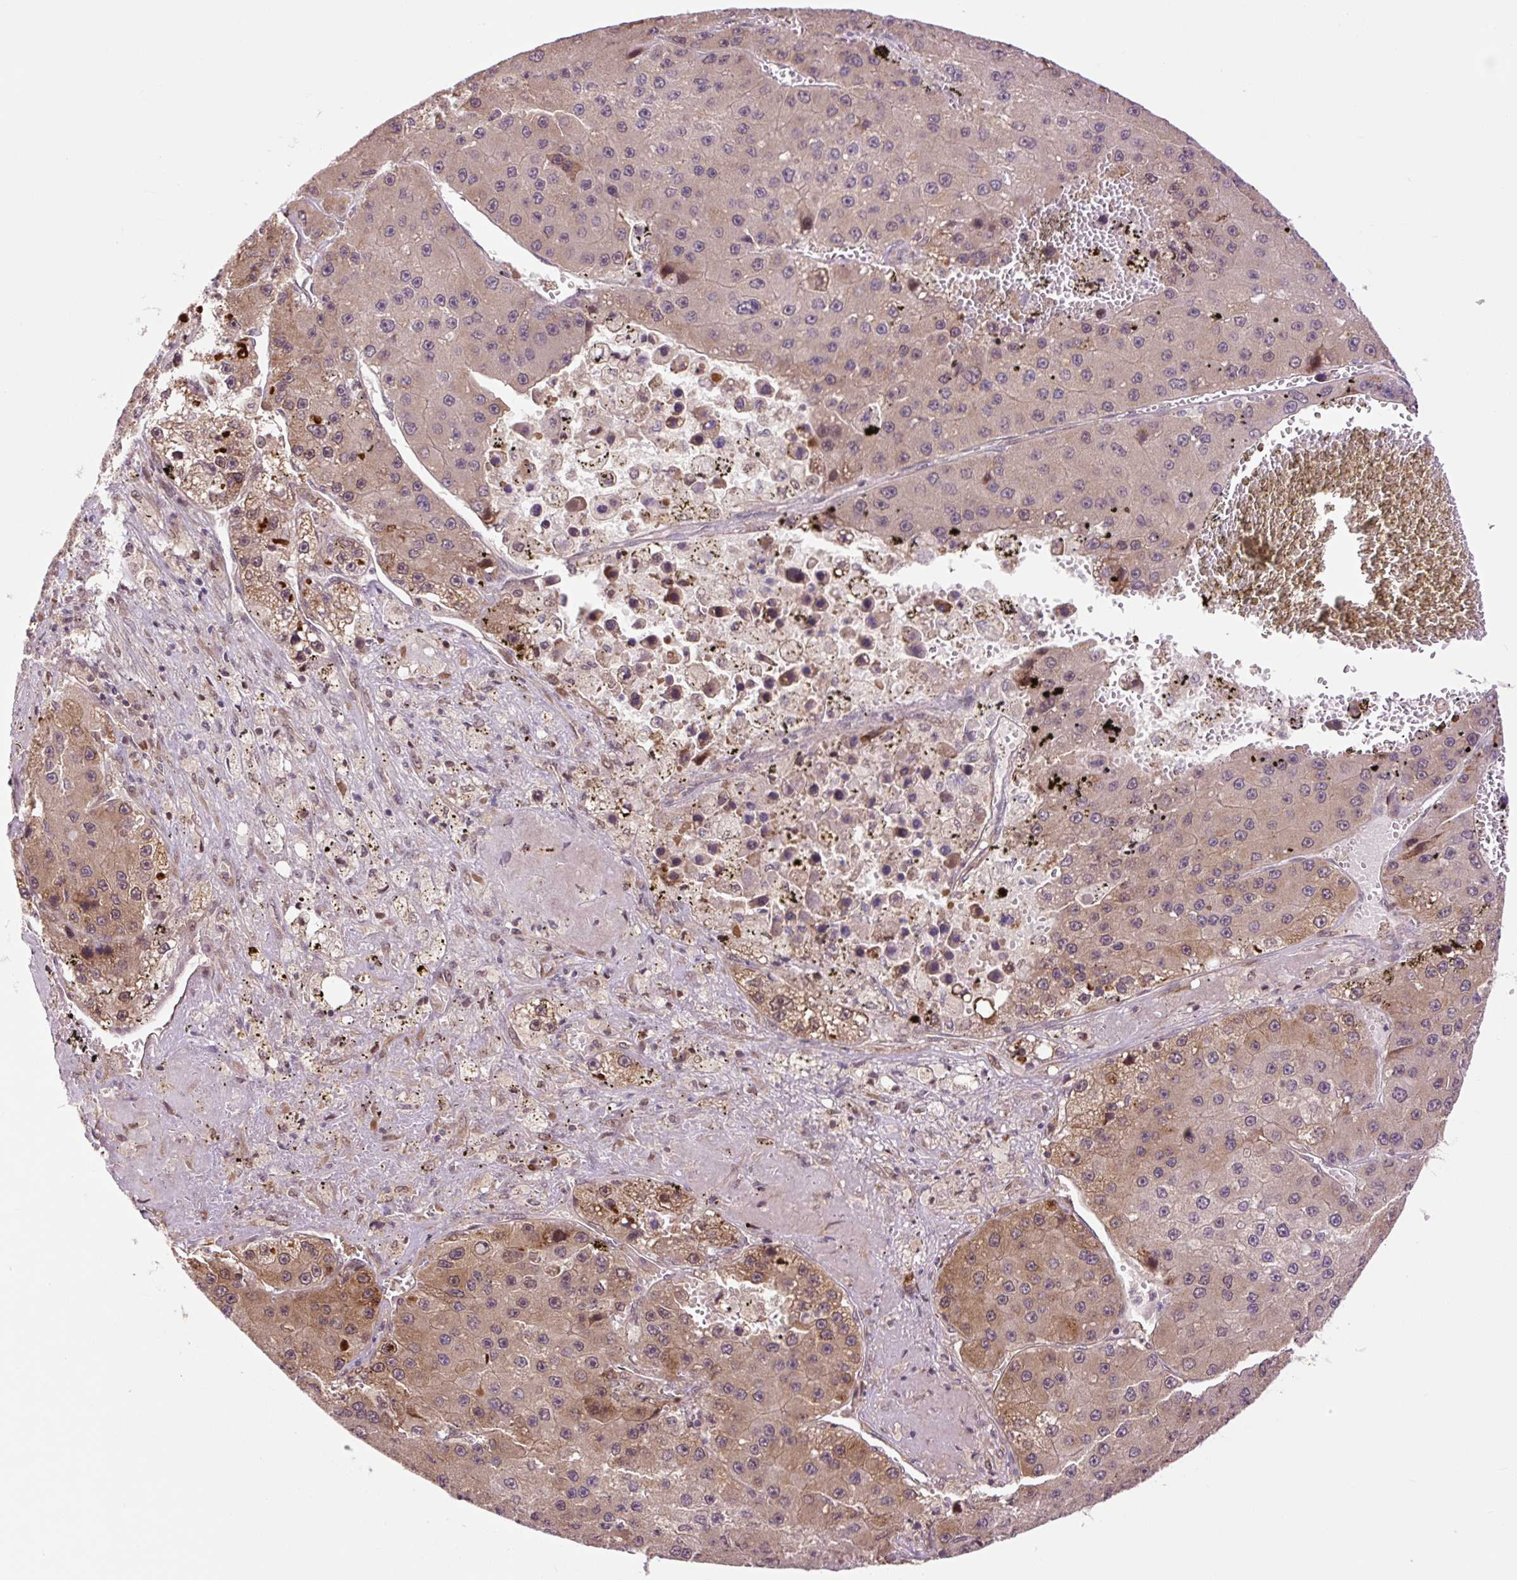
{"staining": {"intensity": "weak", "quantity": "25%-75%", "location": "cytoplasmic/membranous"}, "tissue": "liver cancer", "cell_type": "Tumor cells", "image_type": "cancer", "snomed": [{"axis": "morphology", "description": "Carcinoma, Hepatocellular, NOS"}, {"axis": "topography", "description": "Liver"}], "caption": "Immunohistochemical staining of human liver cancer (hepatocellular carcinoma) exhibits weak cytoplasmic/membranous protein expression in about 25%-75% of tumor cells.", "gene": "TPT1", "patient": {"sex": "female", "age": 73}}